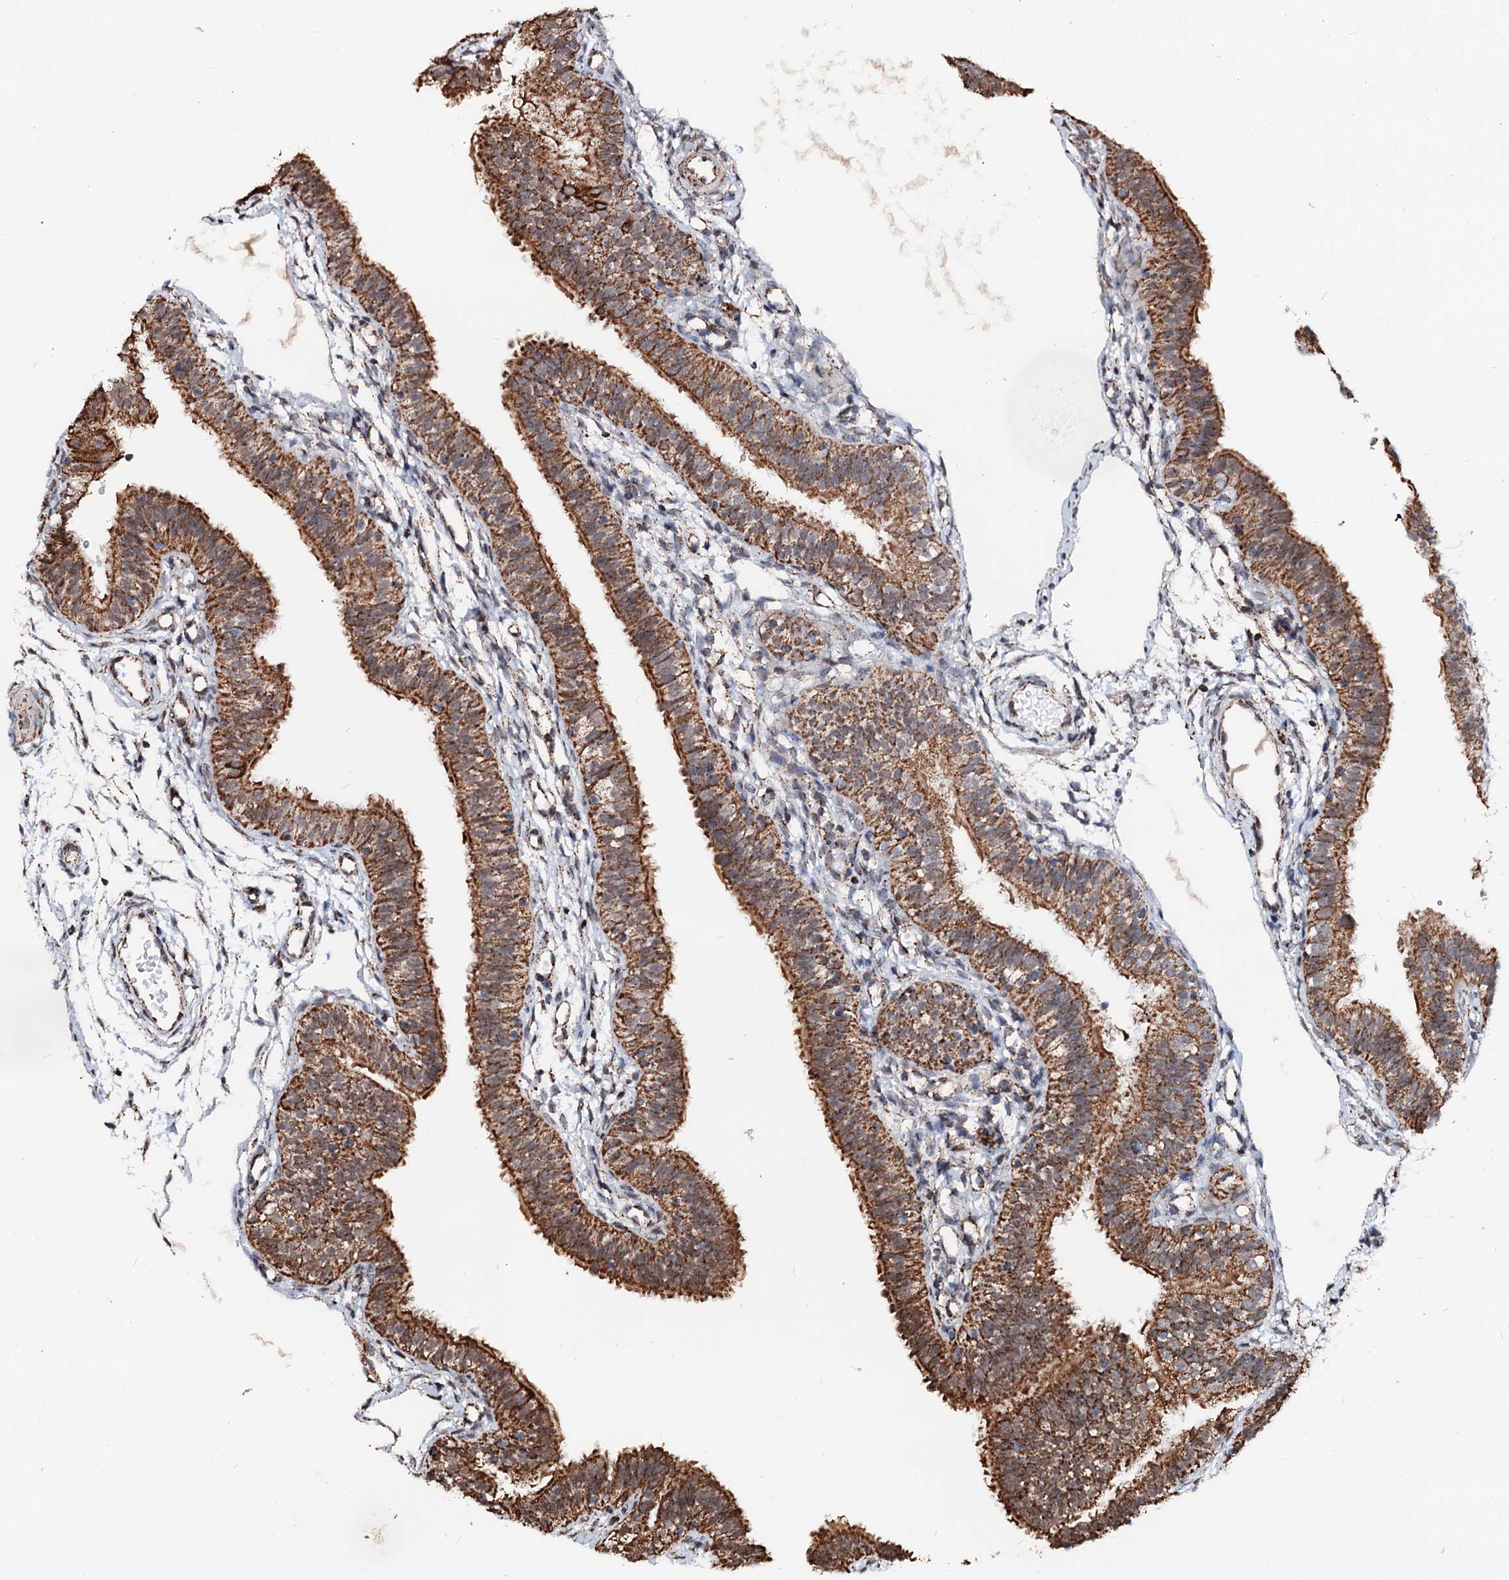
{"staining": {"intensity": "strong", "quantity": ">75%", "location": "cytoplasmic/membranous"}, "tissue": "fallopian tube", "cell_type": "Glandular cells", "image_type": "normal", "snomed": [{"axis": "morphology", "description": "Normal tissue, NOS"}, {"axis": "topography", "description": "Fallopian tube"}], "caption": "Immunohistochemistry (IHC) of benign fallopian tube demonstrates high levels of strong cytoplasmic/membranous positivity in approximately >75% of glandular cells. Nuclei are stained in blue.", "gene": "SECISBP2L", "patient": {"sex": "female", "age": 35}}